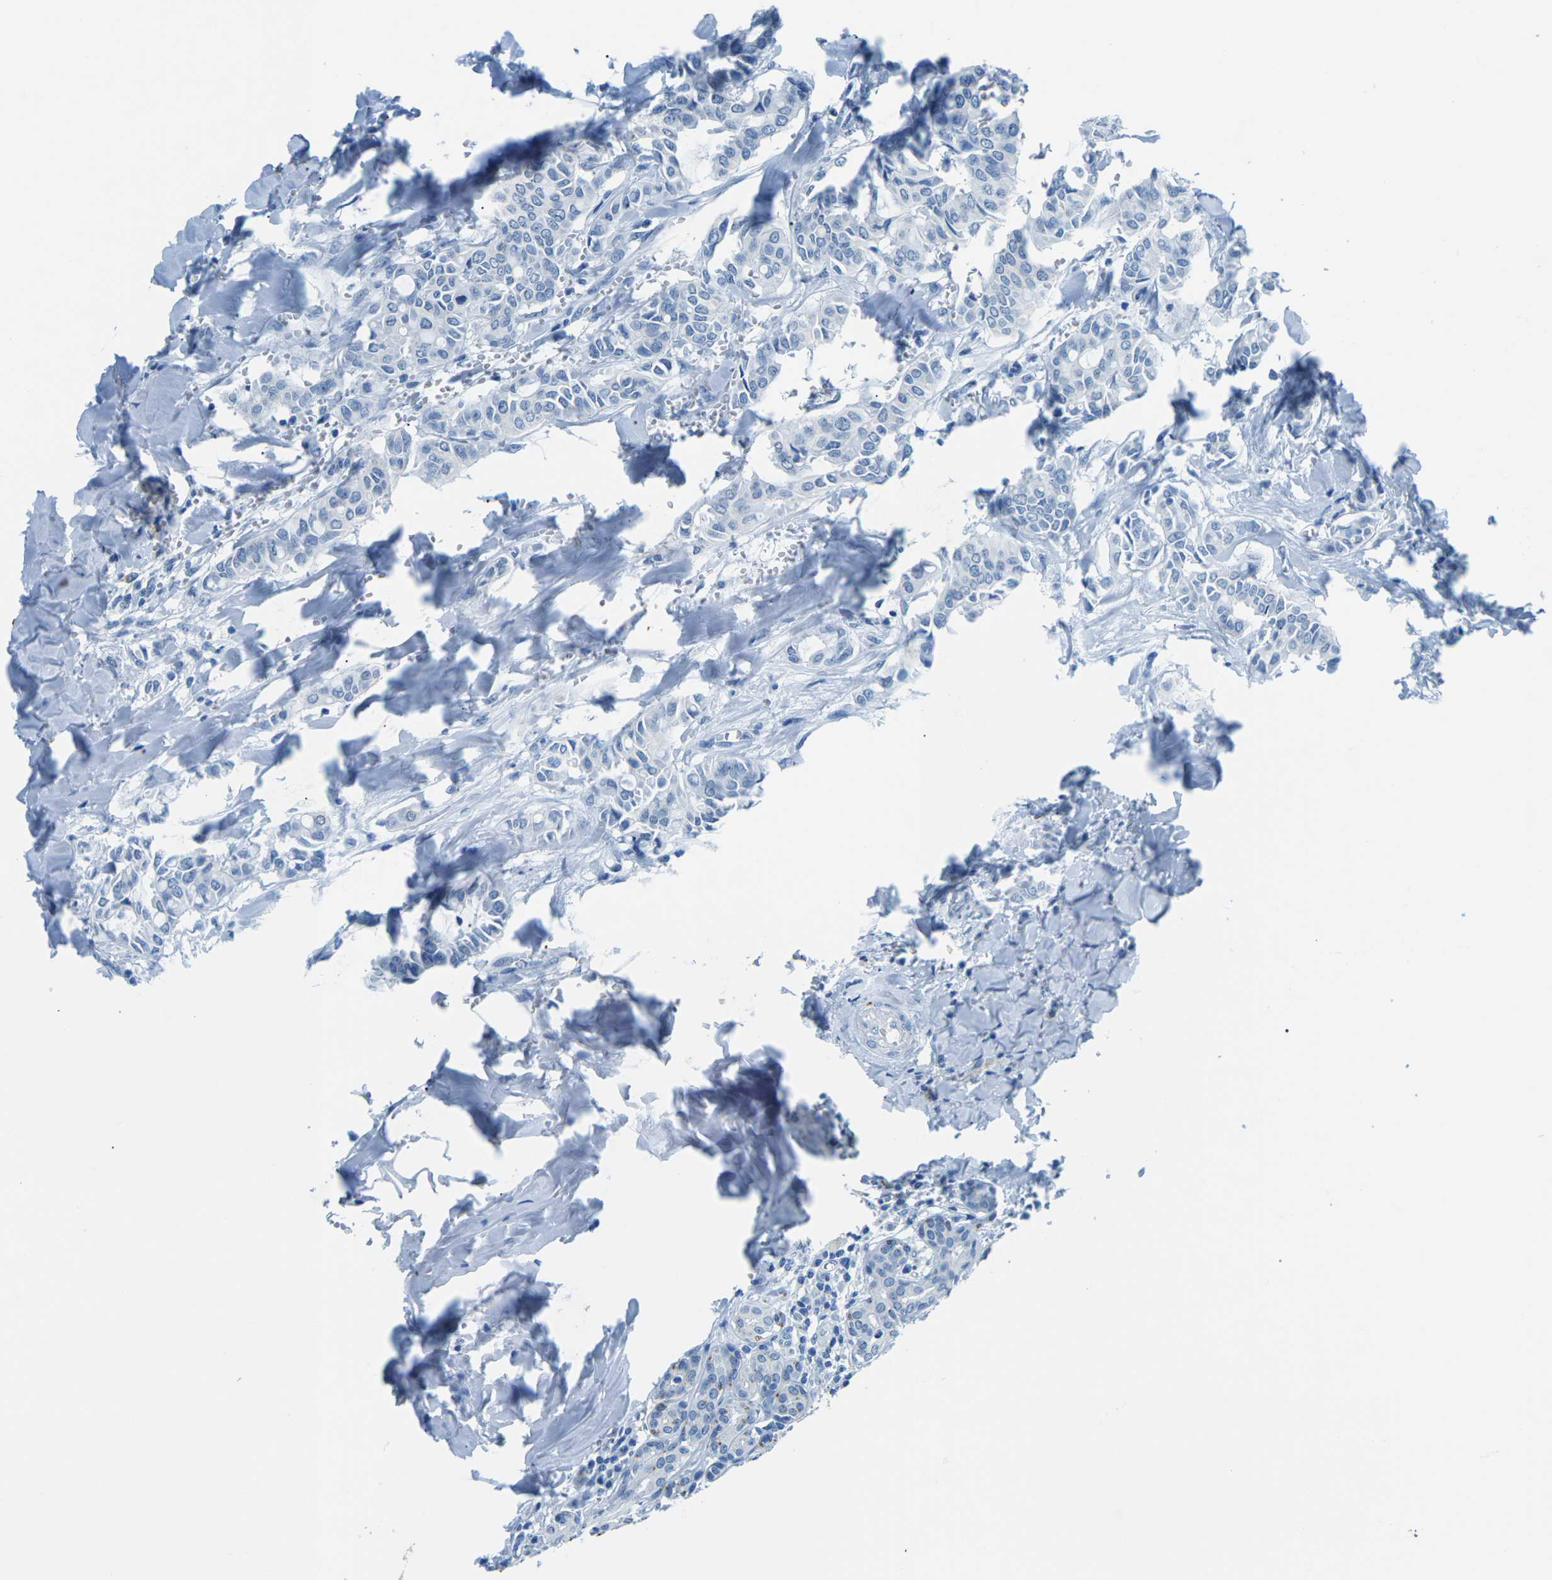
{"staining": {"intensity": "negative", "quantity": "none", "location": "none"}, "tissue": "head and neck cancer", "cell_type": "Tumor cells", "image_type": "cancer", "snomed": [{"axis": "morphology", "description": "Adenocarcinoma, NOS"}, {"axis": "topography", "description": "Salivary gland"}, {"axis": "topography", "description": "Head-Neck"}], "caption": "Immunohistochemistry image of neoplastic tissue: head and neck cancer (adenocarcinoma) stained with DAB (3,3'-diaminobenzidine) shows no significant protein expression in tumor cells. (Stains: DAB (3,3'-diaminobenzidine) immunohistochemistry with hematoxylin counter stain, Microscopy: brightfield microscopy at high magnification).", "gene": "MYH8", "patient": {"sex": "female", "age": 59}}